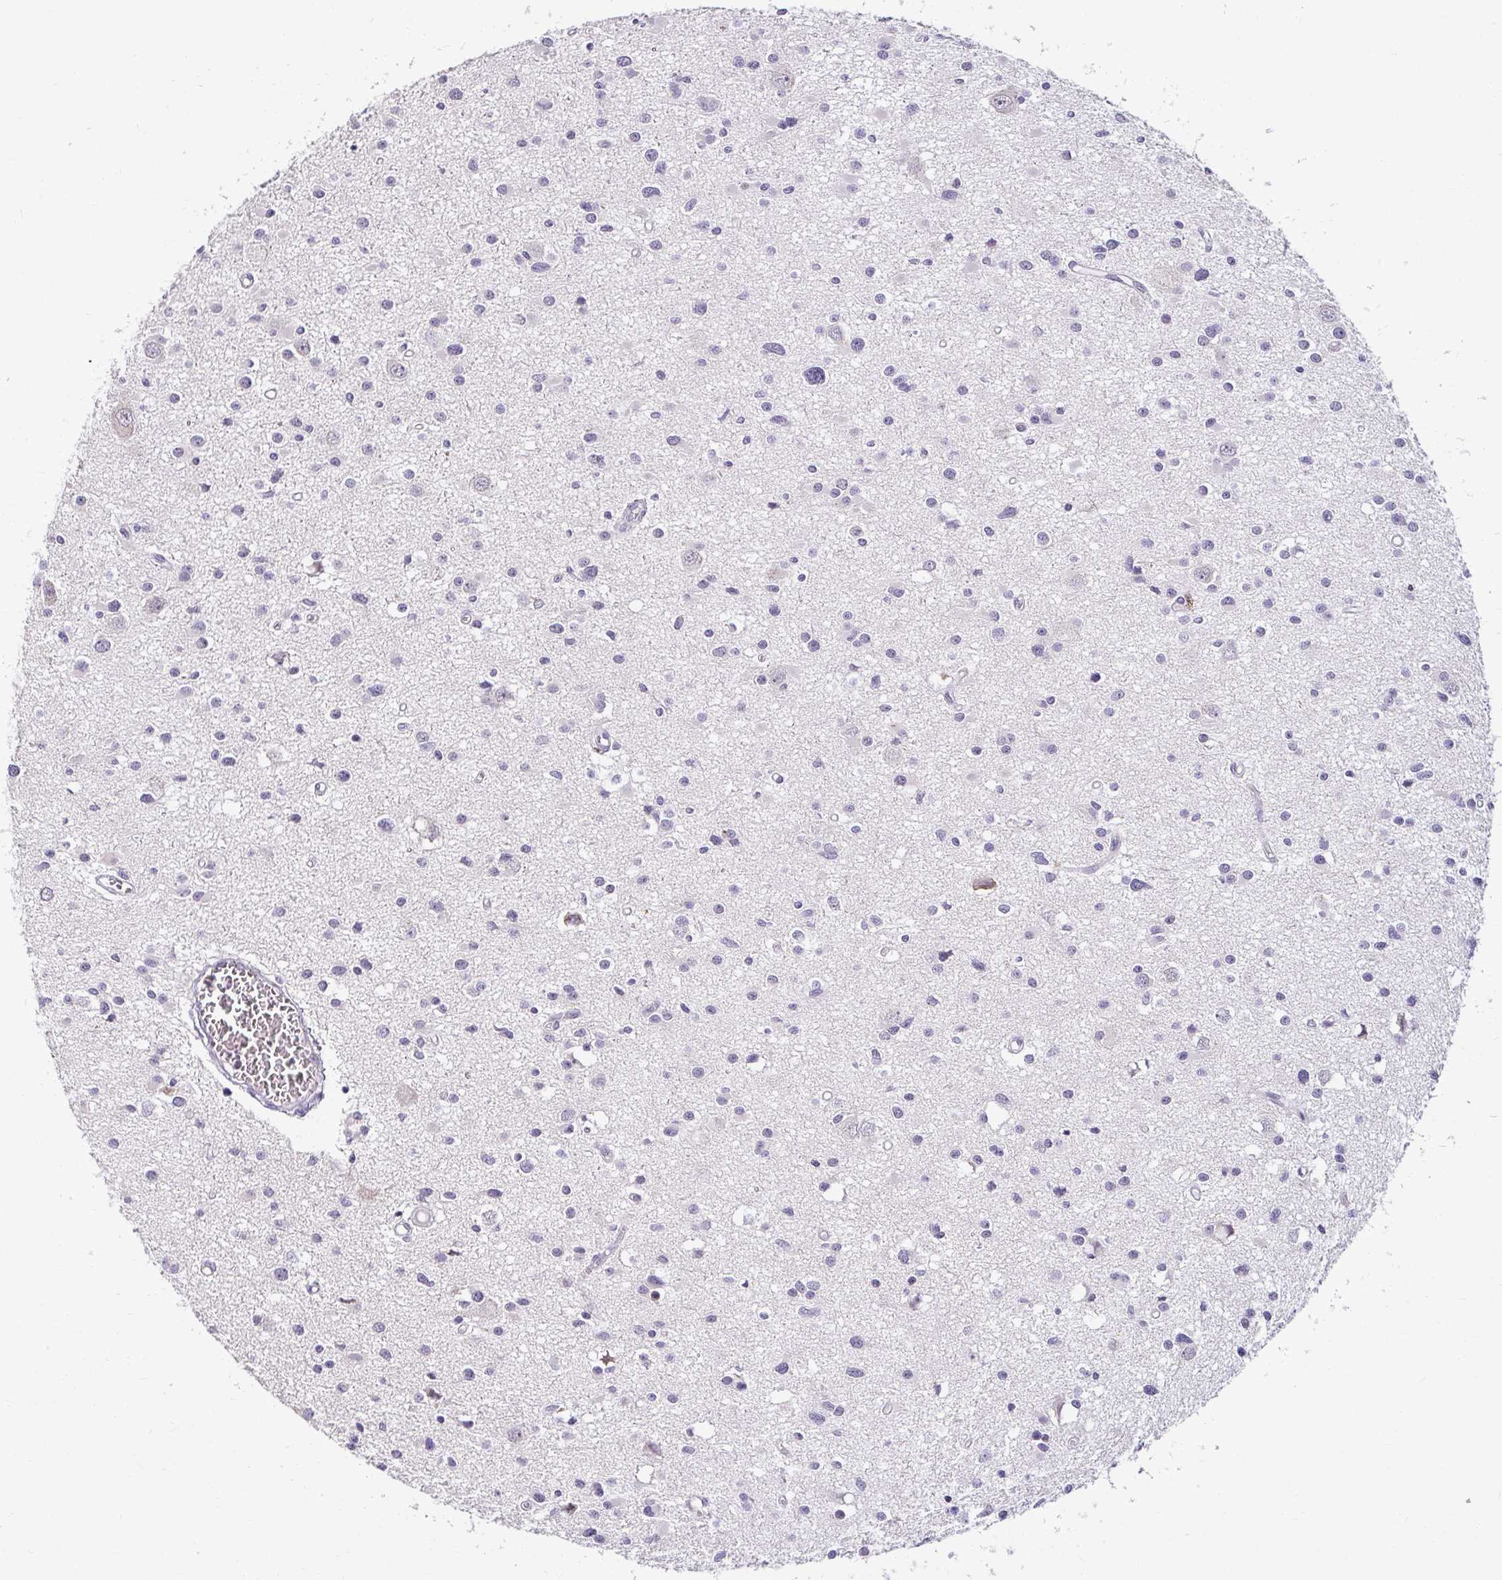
{"staining": {"intensity": "negative", "quantity": "none", "location": "none"}, "tissue": "glioma", "cell_type": "Tumor cells", "image_type": "cancer", "snomed": [{"axis": "morphology", "description": "Glioma, malignant, High grade"}, {"axis": "topography", "description": "Brain"}], "caption": "This is an immunohistochemistry (IHC) image of human glioma. There is no staining in tumor cells.", "gene": "DDN", "patient": {"sex": "male", "age": 54}}